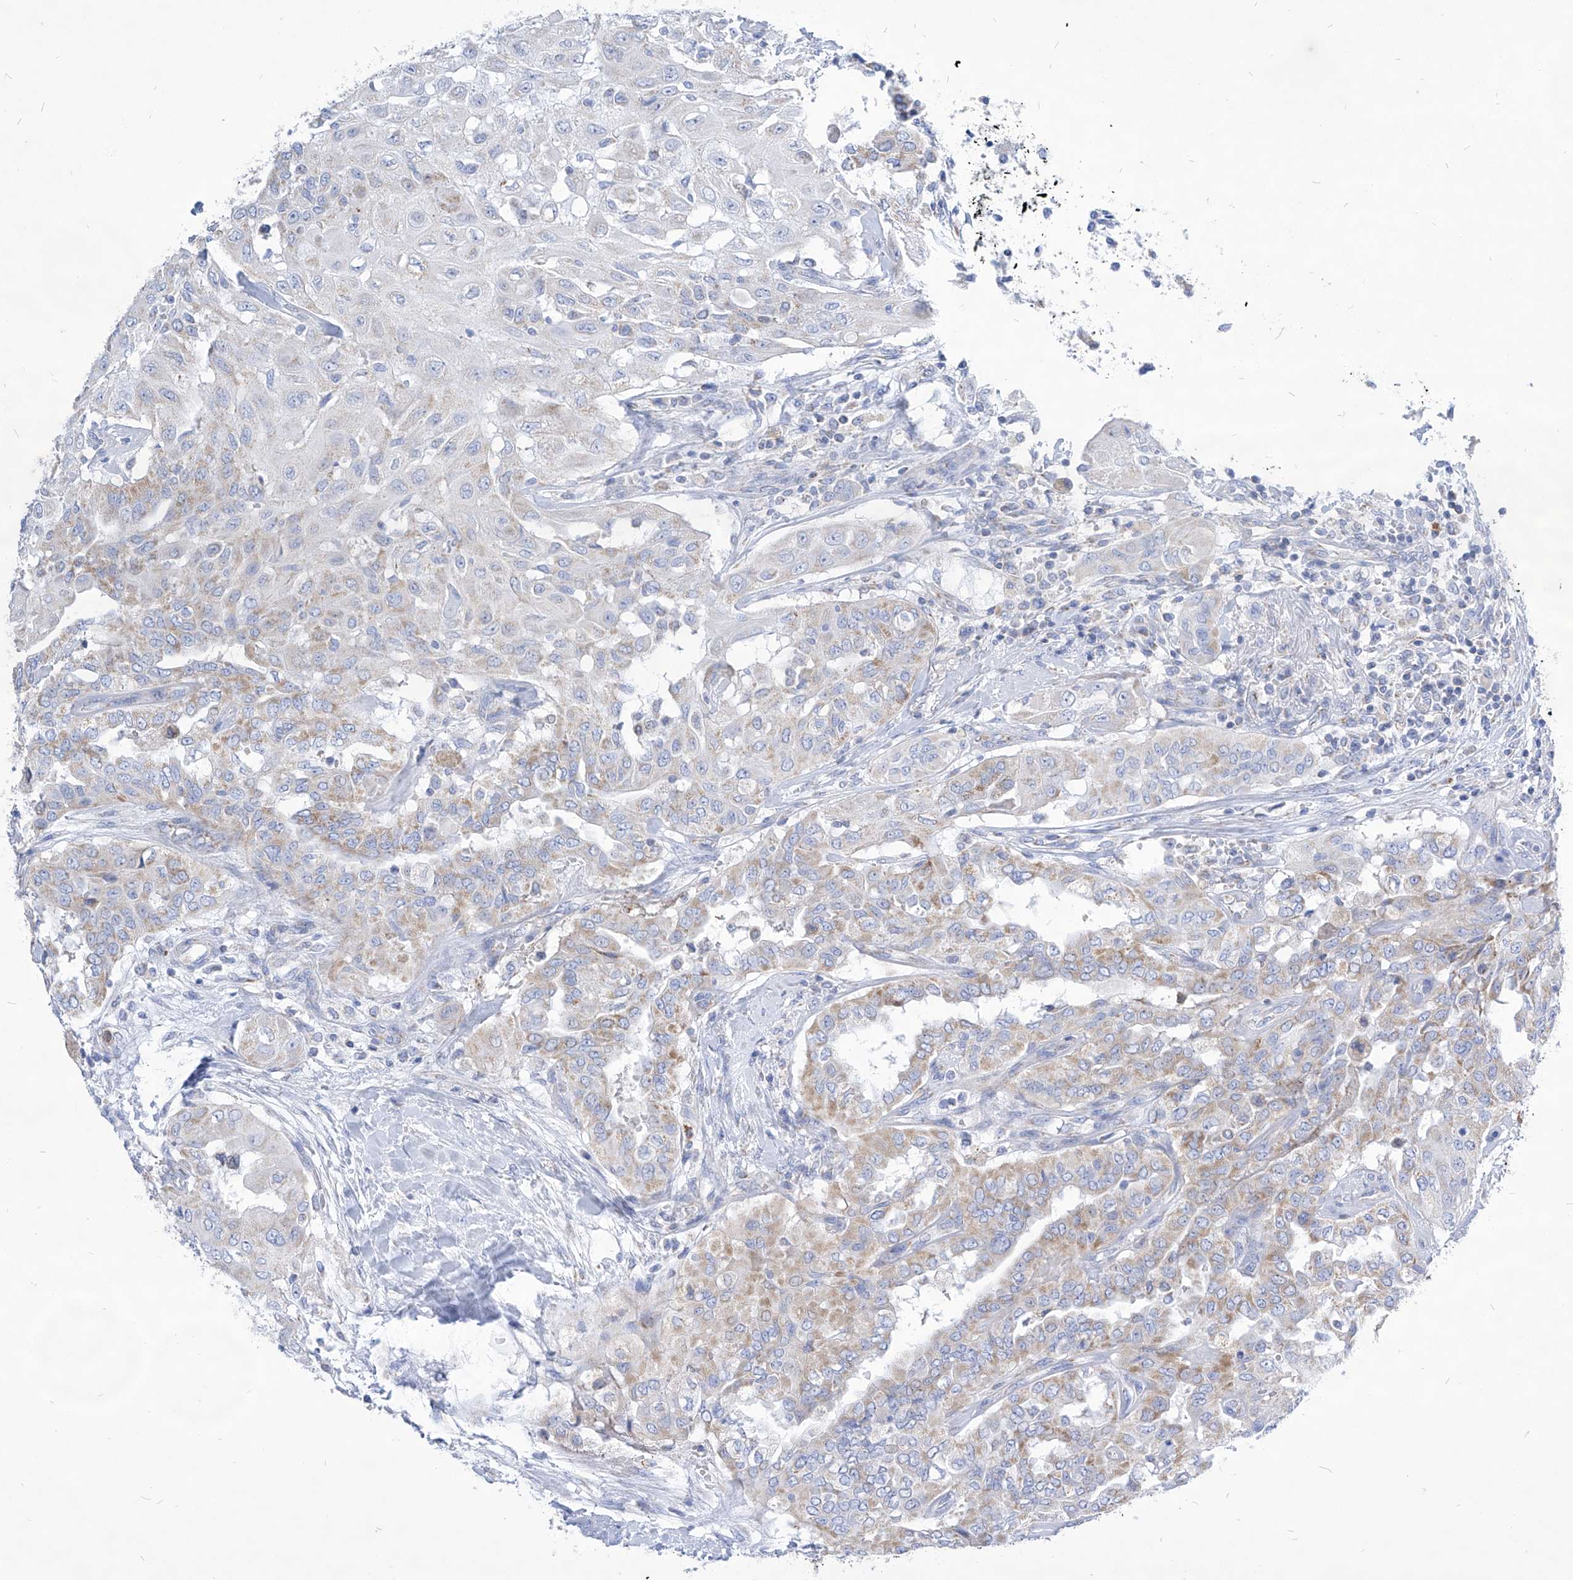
{"staining": {"intensity": "weak", "quantity": "<25%", "location": "cytoplasmic/membranous"}, "tissue": "thyroid cancer", "cell_type": "Tumor cells", "image_type": "cancer", "snomed": [{"axis": "morphology", "description": "Papillary adenocarcinoma, NOS"}, {"axis": "topography", "description": "Thyroid gland"}], "caption": "Histopathology image shows no significant protein positivity in tumor cells of thyroid papillary adenocarcinoma. (Stains: DAB (3,3'-diaminobenzidine) immunohistochemistry (IHC) with hematoxylin counter stain, Microscopy: brightfield microscopy at high magnification).", "gene": "COQ3", "patient": {"sex": "female", "age": 59}}